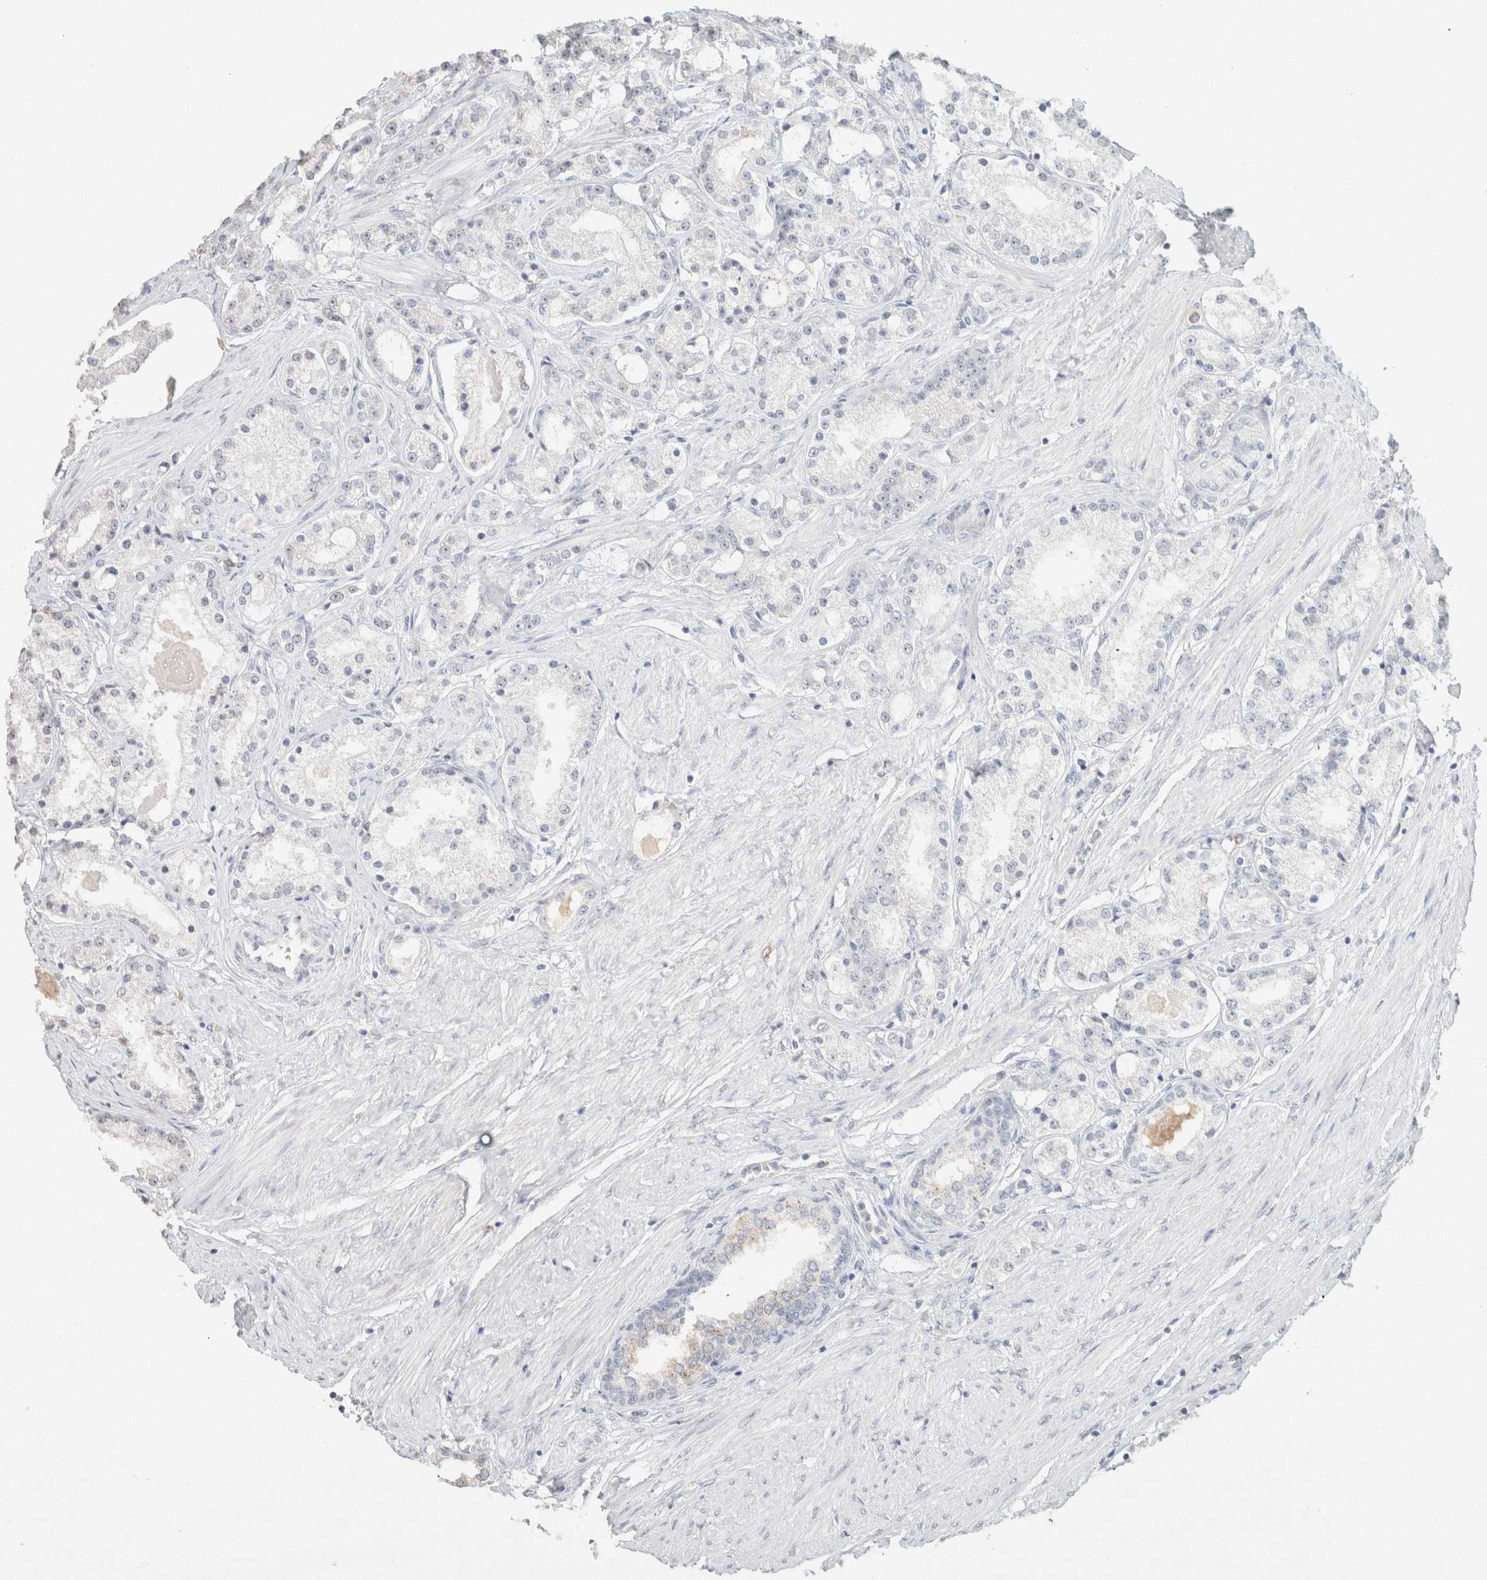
{"staining": {"intensity": "negative", "quantity": "none", "location": "none"}, "tissue": "prostate cancer", "cell_type": "Tumor cells", "image_type": "cancer", "snomed": [{"axis": "morphology", "description": "Adenocarcinoma, Low grade"}, {"axis": "topography", "description": "Prostate"}], "caption": "Tumor cells show no significant protein staining in prostate adenocarcinoma (low-grade).", "gene": "CPA1", "patient": {"sex": "male", "age": 63}}